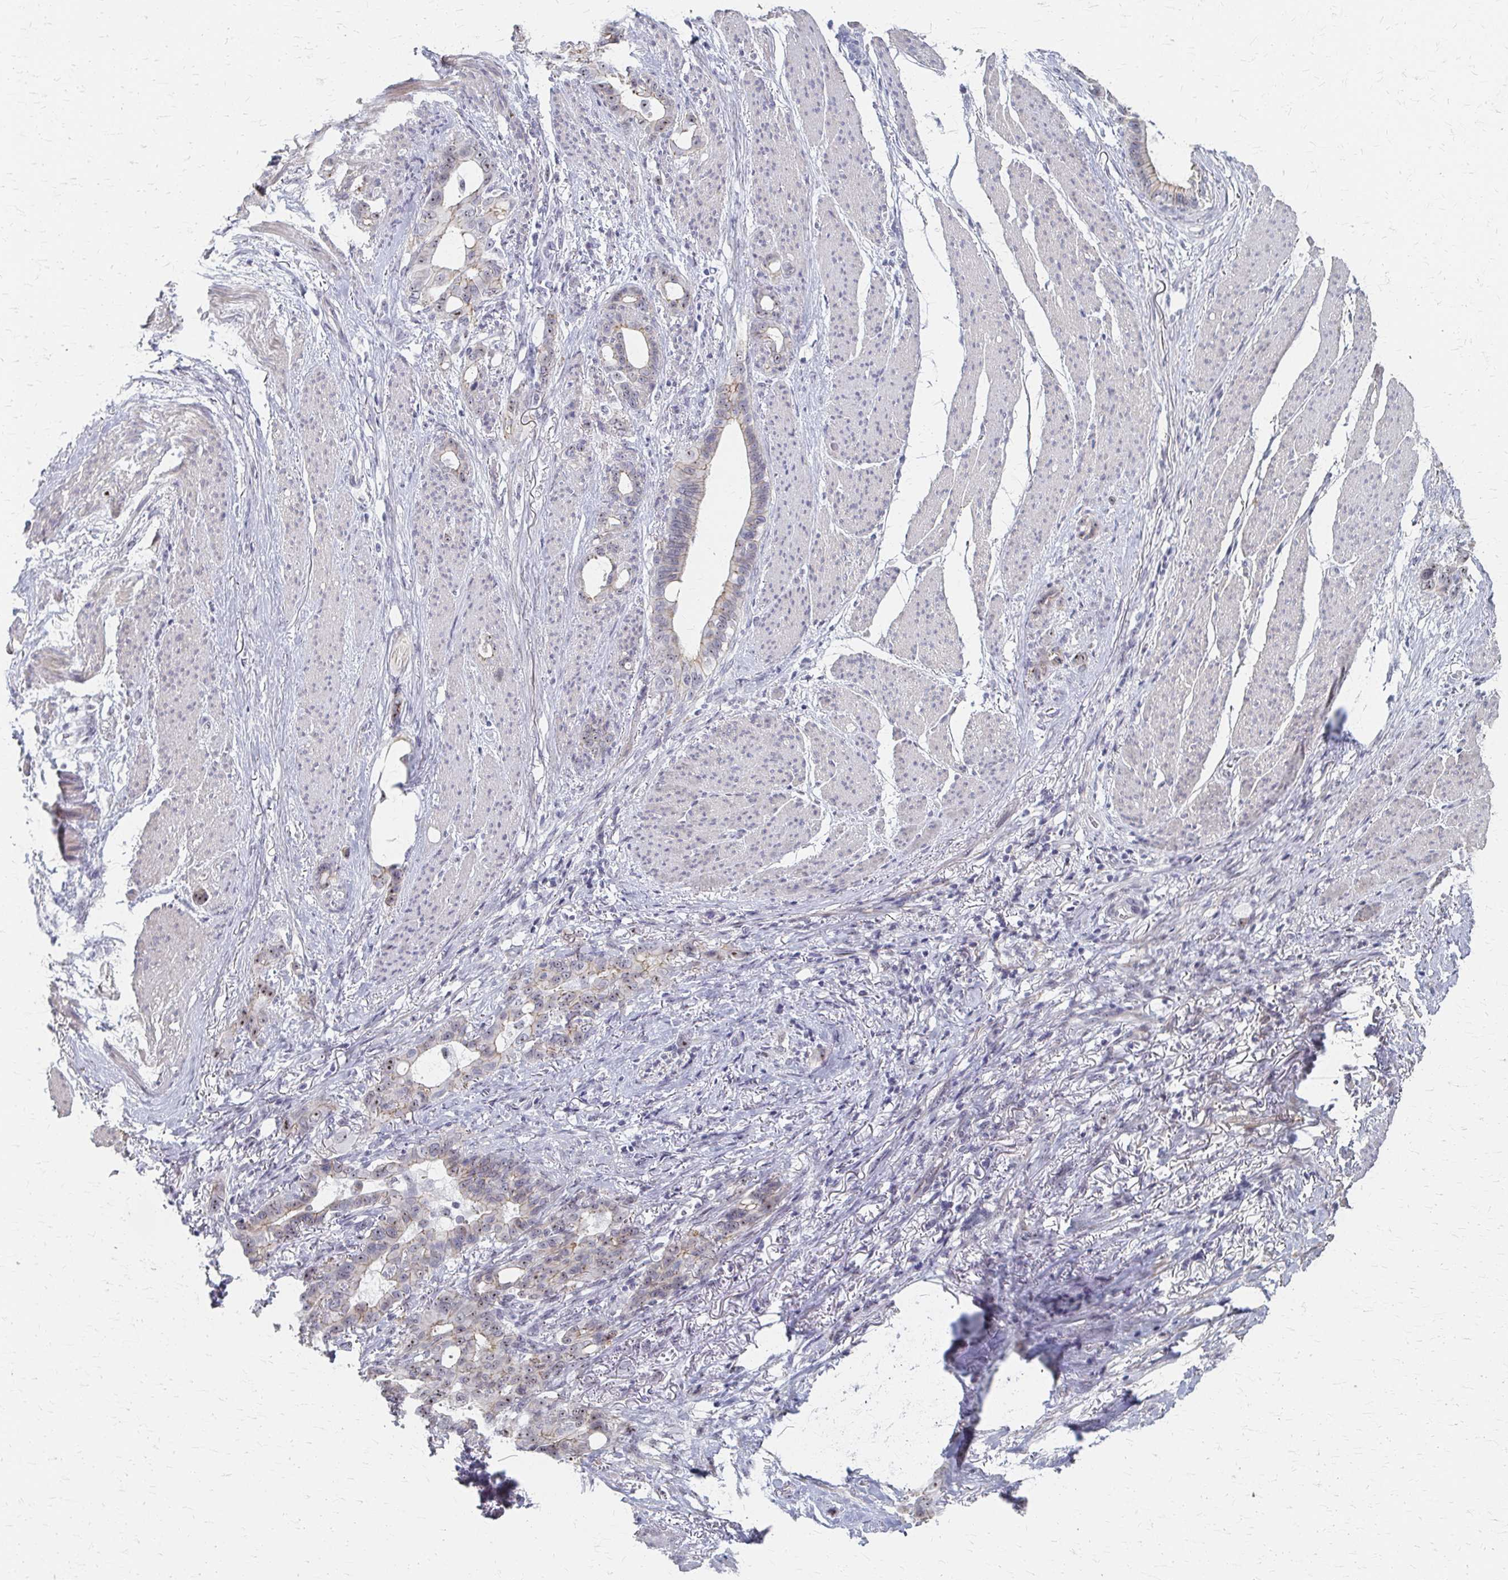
{"staining": {"intensity": "weak", "quantity": "<25%", "location": "cytoplasmic/membranous,nuclear"}, "tissue": "stomach cancer", "cell_type": "Tumor cells", "image_type": "cancer", "snomed": [{"axis": "morphology", "description": "Normal tissue, NOS"}, {"axis": "morphology", "description": "Adenocarcinoma, NOS"}, {"axis": "topography", "description": "Esophagus"}, {"axis": "topography", "description": "Stomach, upper"}], "caption": "A micrograph of adenocarcinoma (stomach) stained for a protein reveals no brown staining in tumor cells.", "gene": "PES1", "patient": {"sex": "male", "age": 62}}